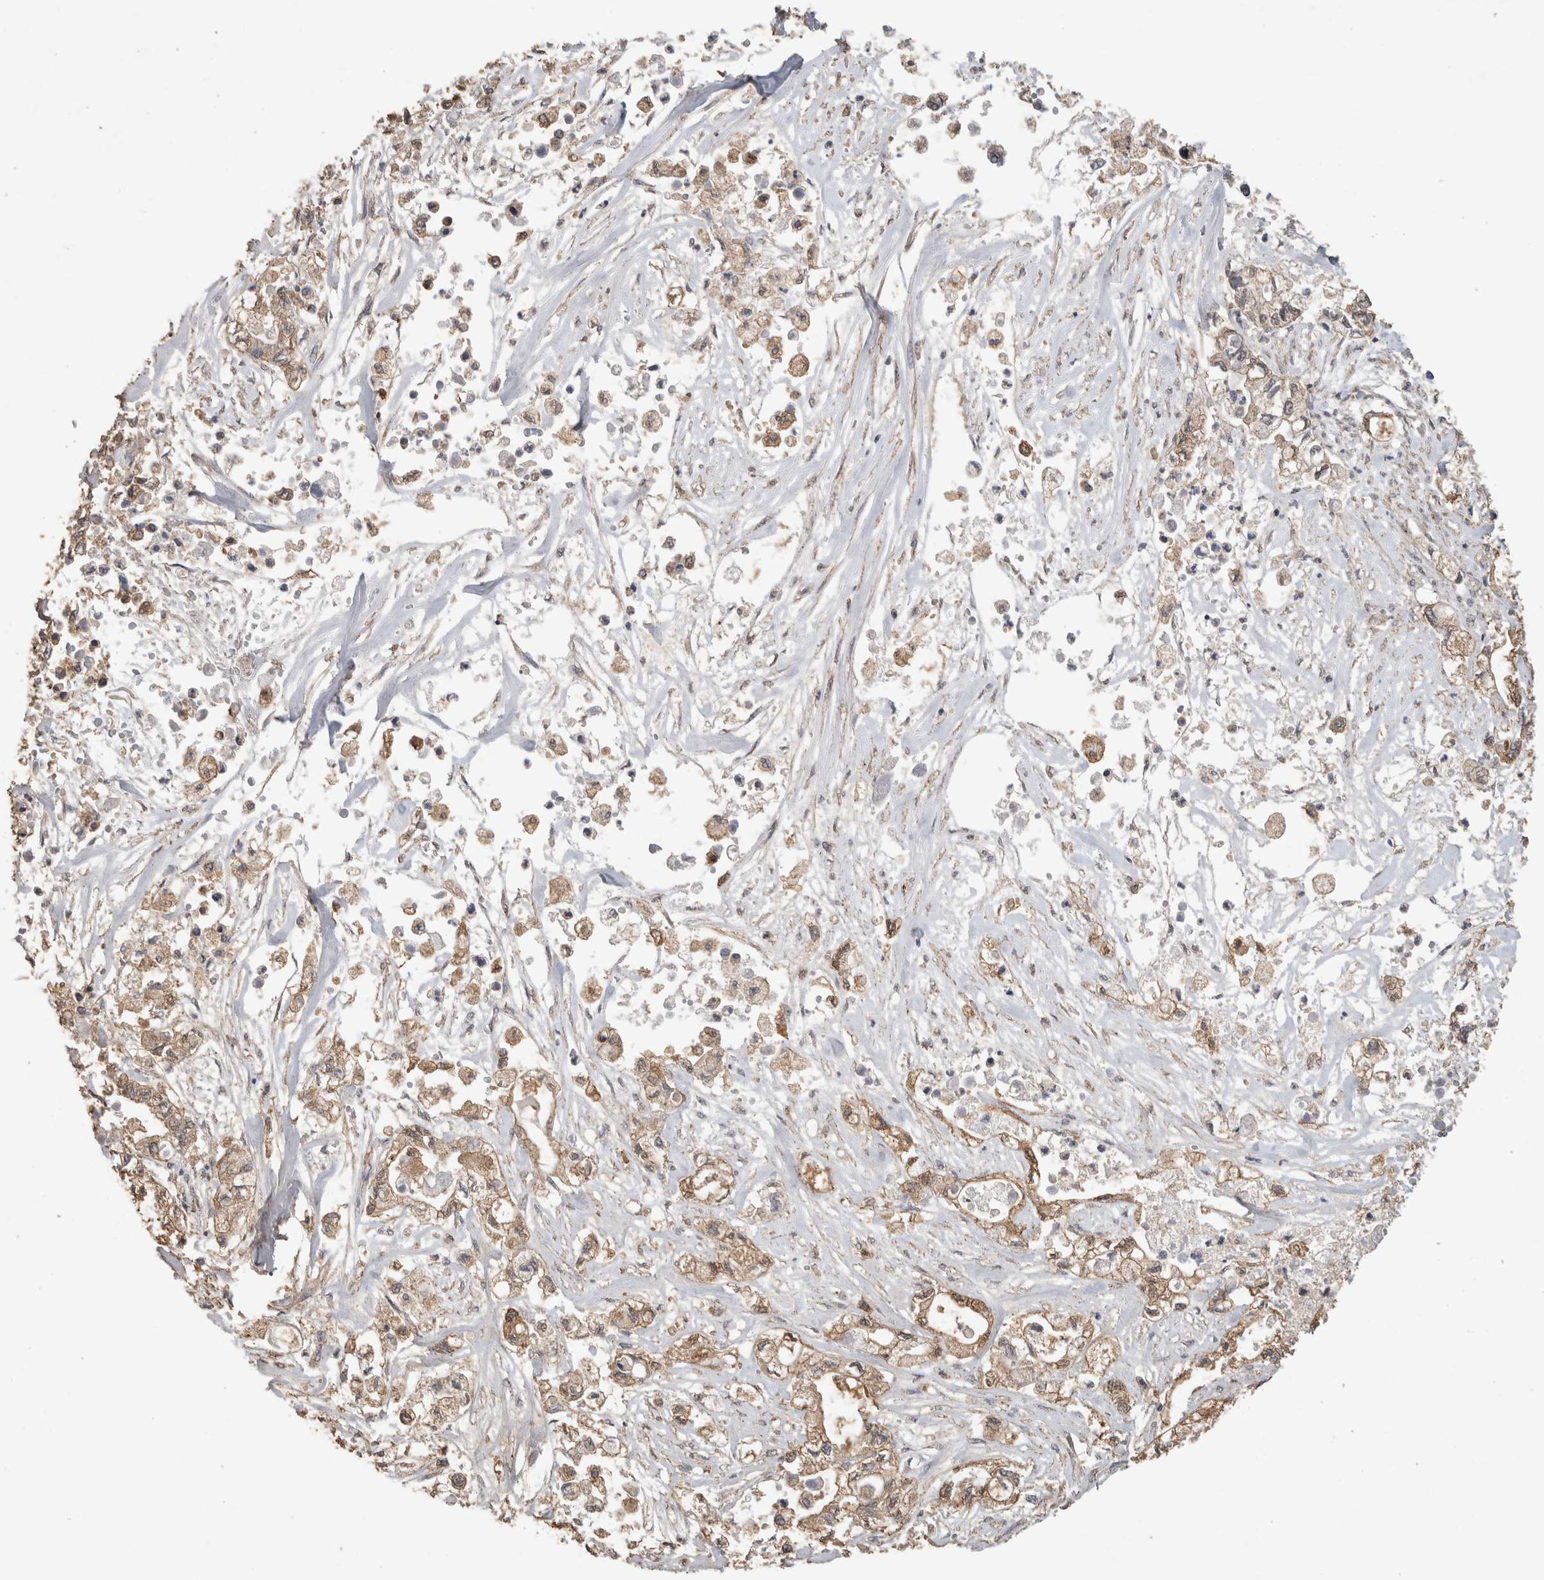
{"staining": {"intensity": "weak", "quantity": ">75%", "location": "cytoplasmic/membranous"}, "tissue": "pancreatic cancer", "cell_type": "Tumor cells", "image_type": "cancer", "snomed": [{"axis": "morphology", "description": "Adenocarcinoma, NOS"}, {"axis": "topography", "description": "Pancreas"}], "caption": "Immunohistochemical staining of human pancreatic cancer (adenocarcinoma) shows low levels of weak cytoplasmic/membranous protein staining in approximately >75% of tumor cells.", "gene": "CX3CL1", "patient": {"sex": "male", "age": 79}}